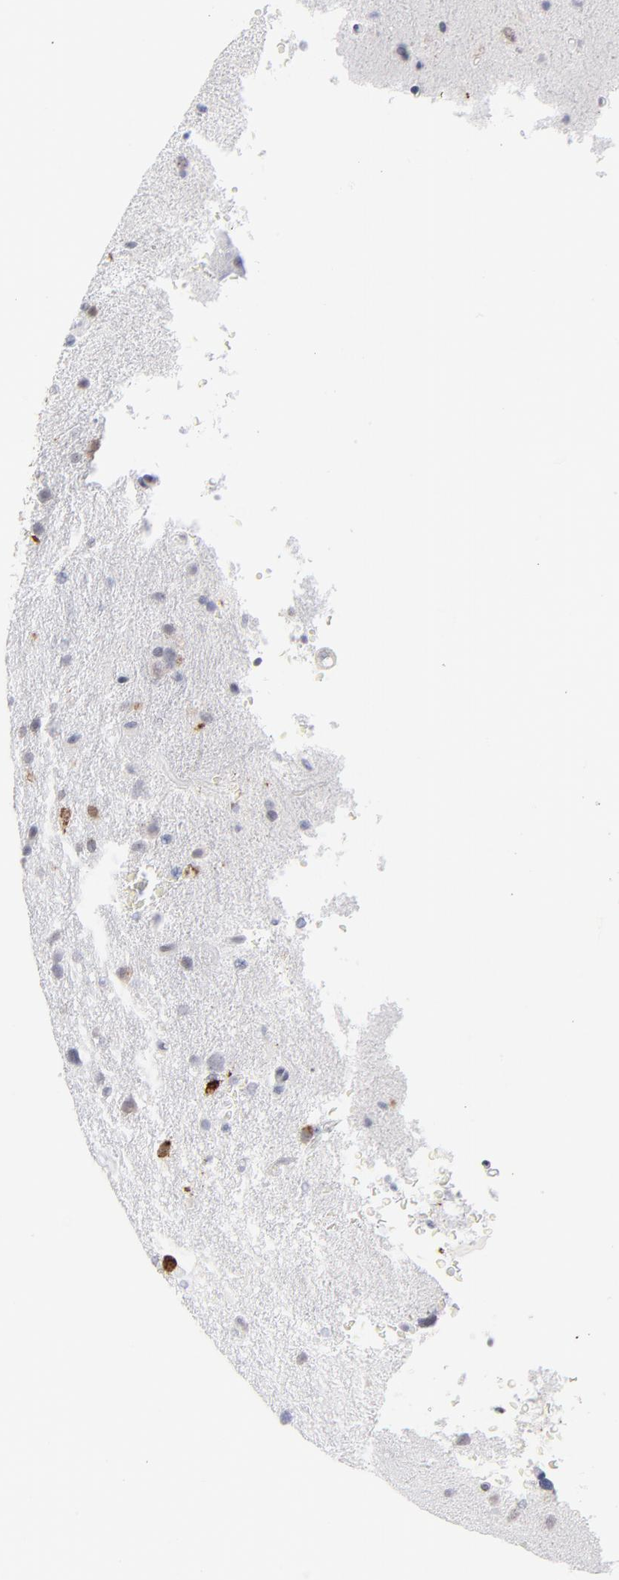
{"staining": {"intensity": "negative", "quantity": "none", "location": "none"}, "tissue": "glioma", "cell_type": "Tumor cells", "image_type": "cancer", "snomed": [{"axis": "morphology", "description": "Glioma, malignant, High grade"}, {"axis": "topography", "description": "Brain"}], "caption": "IHC photomicrograph of neoplastic tissue: human malignant glioma (high-grade) stained with DAB reveals no significant protein expression in tumor cells. Nuclei are stained in blue.", "gene": "CCR2", "patient": {"sex": "male", "age": 33}}